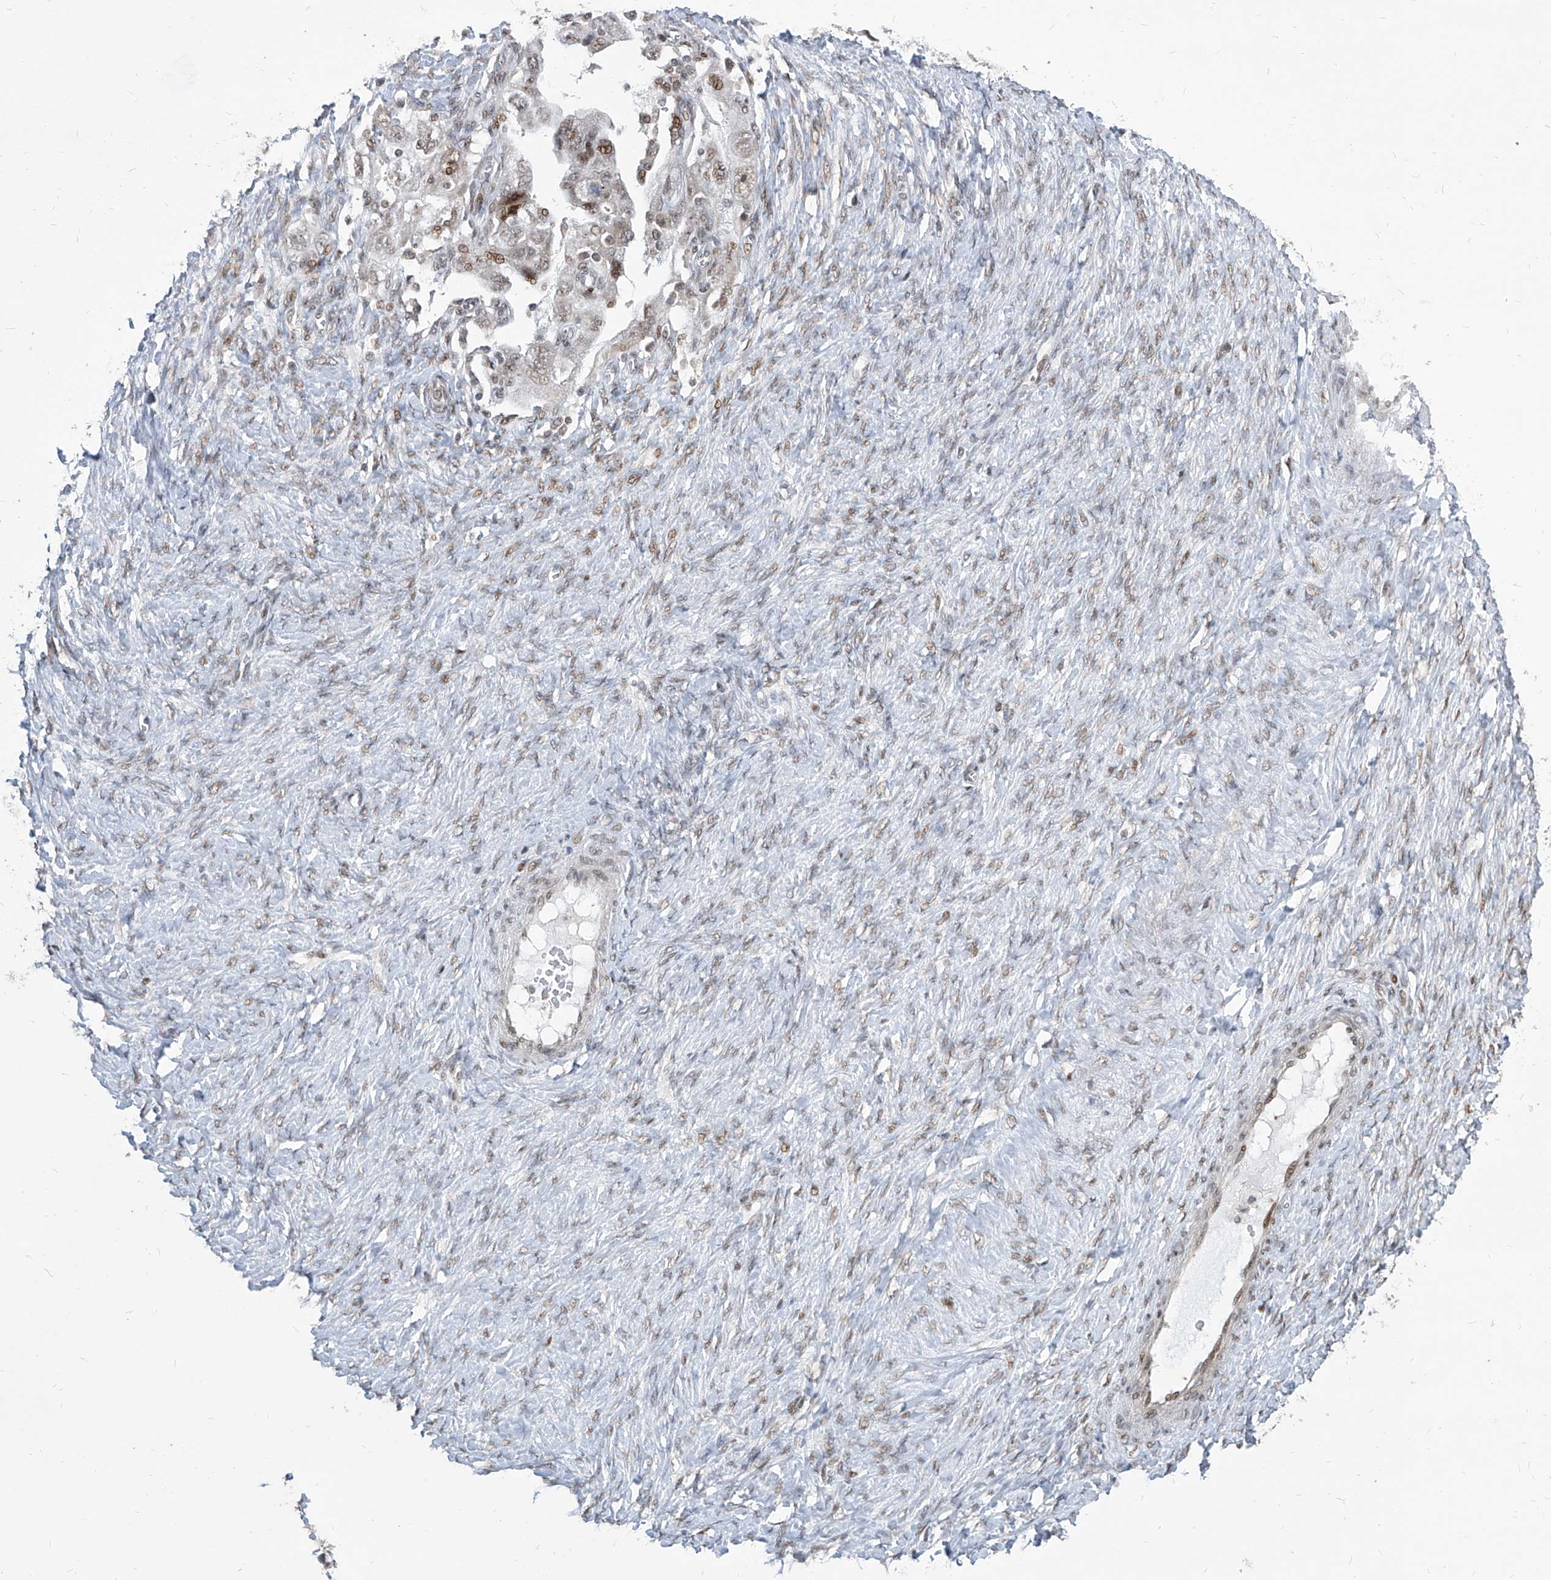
{"staining": {"intensity": "moderate", "quantity": "<25%", "location": "nuclear"}, "tissue": "ovarian cancer", "cell_type": "Tumor cells", "image_type": "cancer", "snomed": [{"axis": "morphology", "description": "Carcinoma, NOS"}, {"axis": "morphology", "description": "Cystadenocarcinoma, serous, NOS"}, {"axis": "topography", "description": "Ovary"}], "caption": "IHC photomicrograph of human ovarian cancer (carcinoma) stained for a protein (brown), which shows low levels of moderate nuclear expression in about <25% of tumor cells.", "gene": "IRF2", "patient": {"sex": "female", "age": 69}}